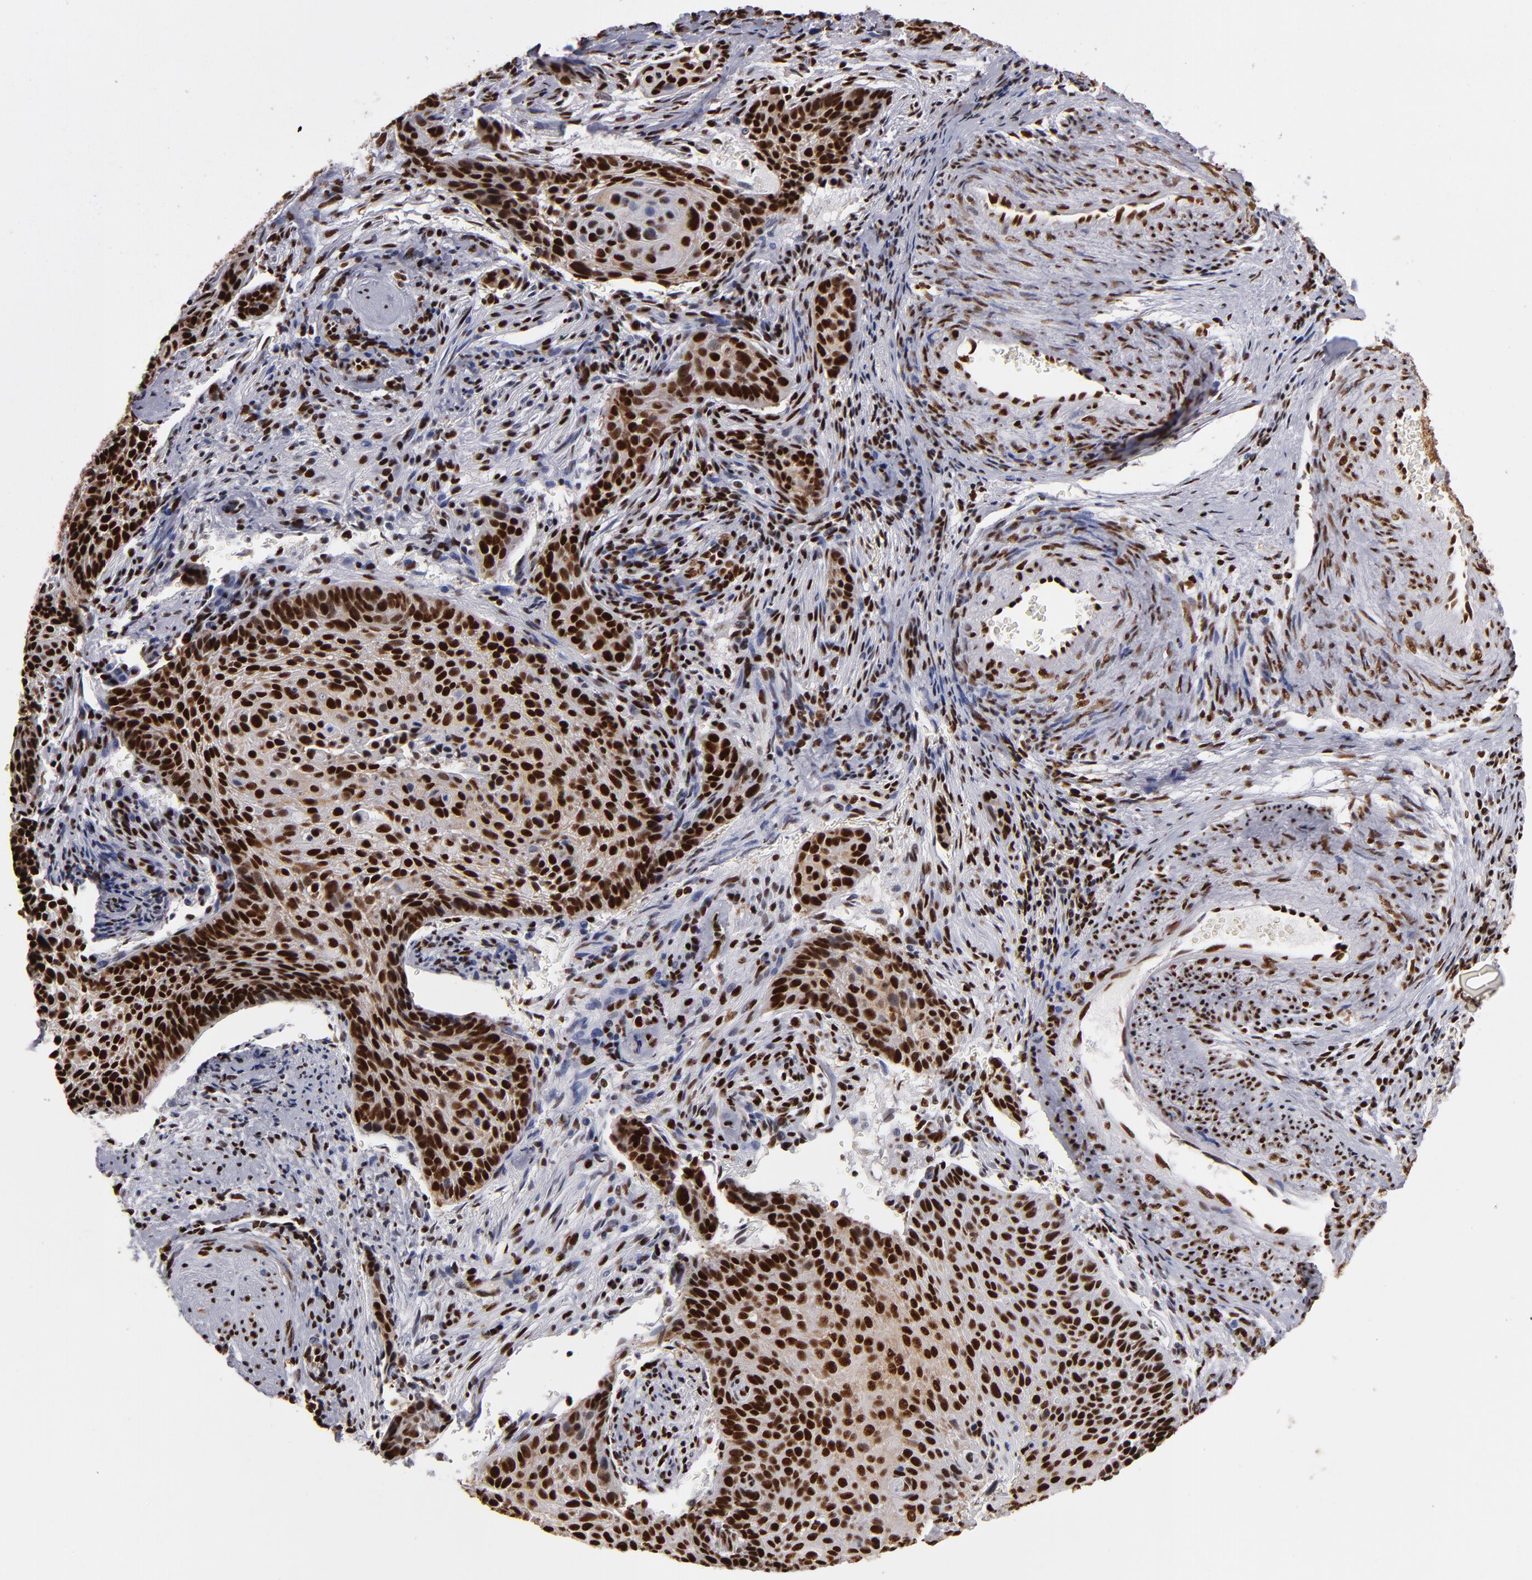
{"staining": {"intensity": "strong", "quantity": ">75%", "location": "nuclear"}, "tissue": "cervical cancer", "cell_type": "Tumor cells", "image_type": "cancer", "snomed": [{"axis": "morphology", "description": "Squamous cell carcinoma, NOS"}, {"axis": "topography", "description": "Cervix"}], "caption": "A high-resolution micrograph shows immunohistochemistry staining of cervical cancer (squamous cell carcinoma), which displays strong nuclear positivity in approximately >75% of tumor cells.", "gene": "MRE11", "patient": {"sex": "female", "age": 33}}